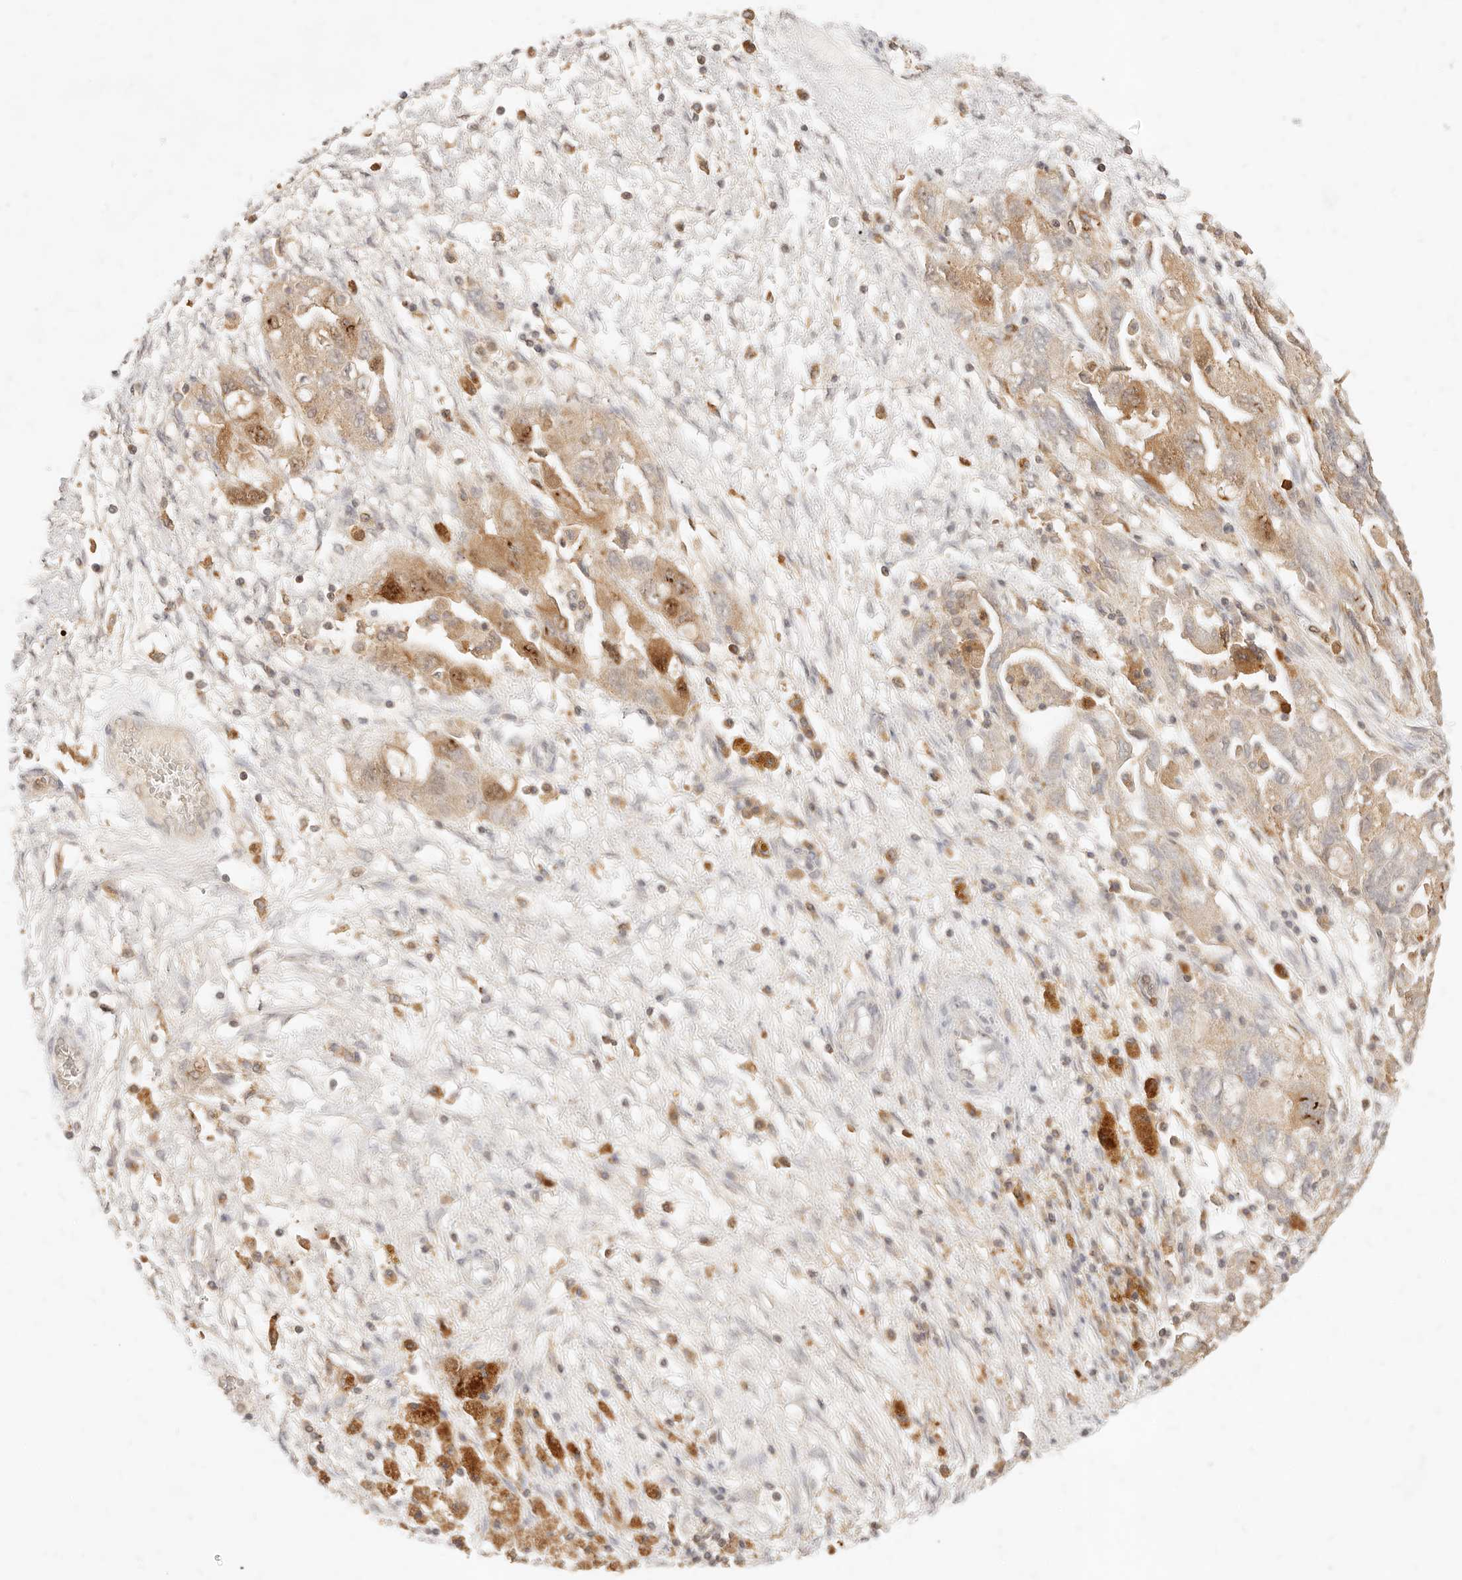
{"staining": {"intensity": "moderate", "quantity": "25%-75%", "location": "cytoplasmic/membranous"}, "tissue": "ovarian cancer", "cell_type": "Tumor cells", "image_type": "cancer", "snomed": [{"axis": "morphology", "description": "Carcinoma, NOS"}, {"axis": "morphology", "description": "Cystadenocarcinoma, serous, NOS"}, {"axis": "topography", "description": "Ovary"}], "caption": "Immunohistochemistry photomicrograph of serous cystadenocarcinoma (ovarian) stained for a protein (brown), which exhibits medium levels of moderate cytoplasmic/membranous positivity in about 25%-75% of tumor cells.", "gene": "TMTC2", "patient": {"sex": "female", "age": 69}}